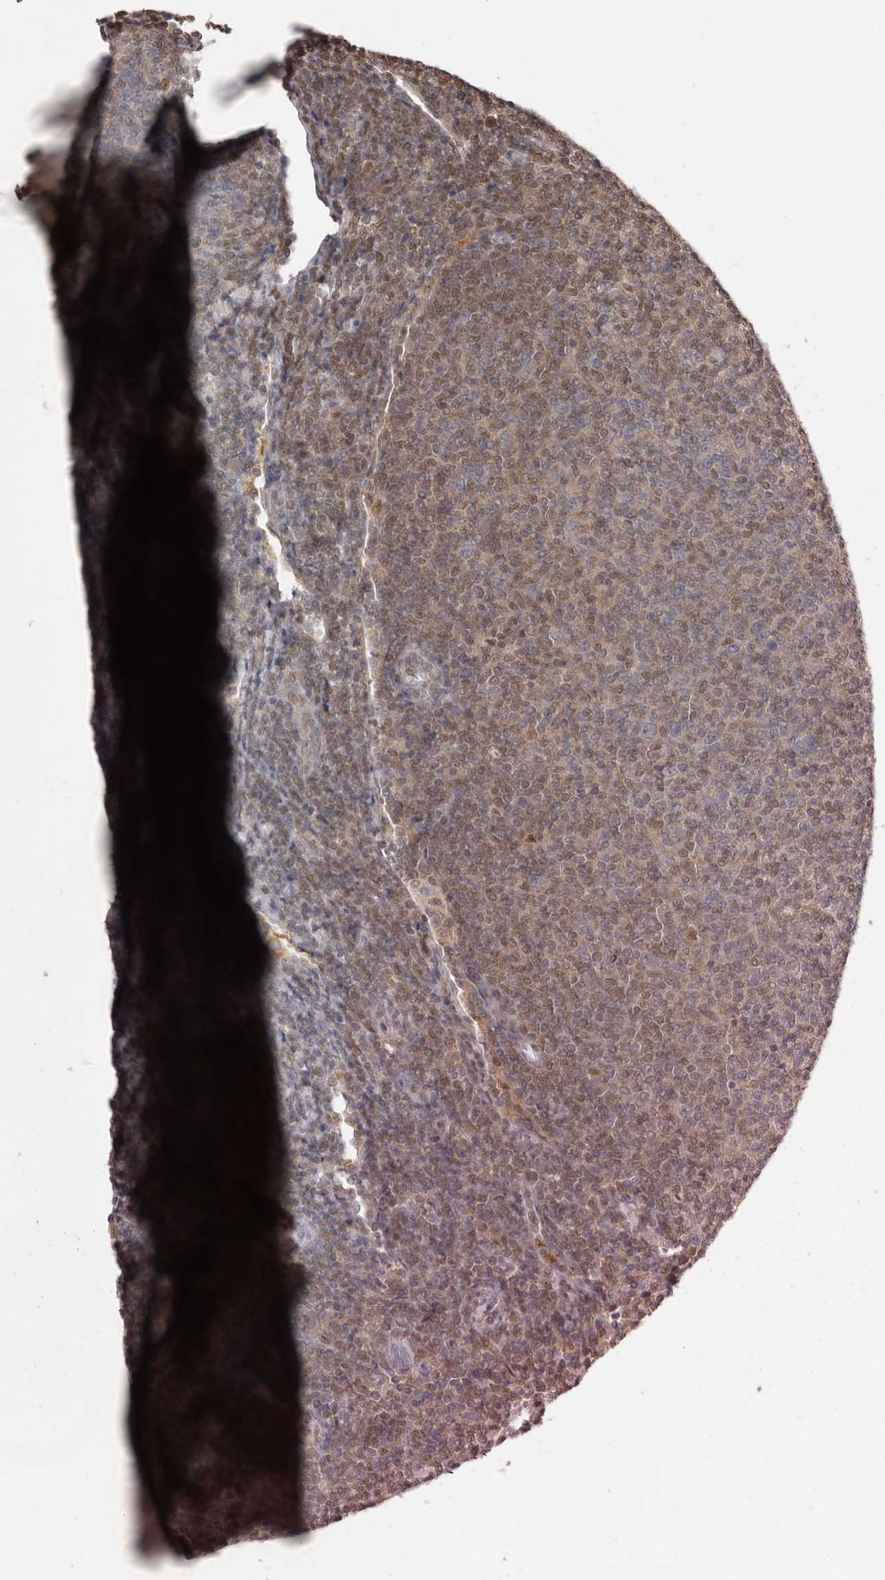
{"staining": {"intensity": "weak", "quantity": "25%-75%", "location": "cytoplasmic/membranous,nuclear"}, "tissue": "lymphoma", "cell_type": "Tumor cells", "image_type": "cancer", "snomed": [{"axis": "morphology", "description": "Malignant lymphoma, non-Hodgkin's type, Low grade"}, {"axis": "topography", "description": "Lymph node"}], "caption": "Immunohistochemistry (IHC) micrograph of neoplastic tissue: low-grade malignant lymphoma, non-Hodgkin's type stained using immunohistochemistry (IHC) demonstrates low levels of weak protein expression localized specifically in the cytoplasmic/membranous and nuclear of tumor cells, appearing as a cytoplasmic/membranous and nuclear brown color.", "gene": "MDH1", "patient": {"sex": "male", "age": 66}}